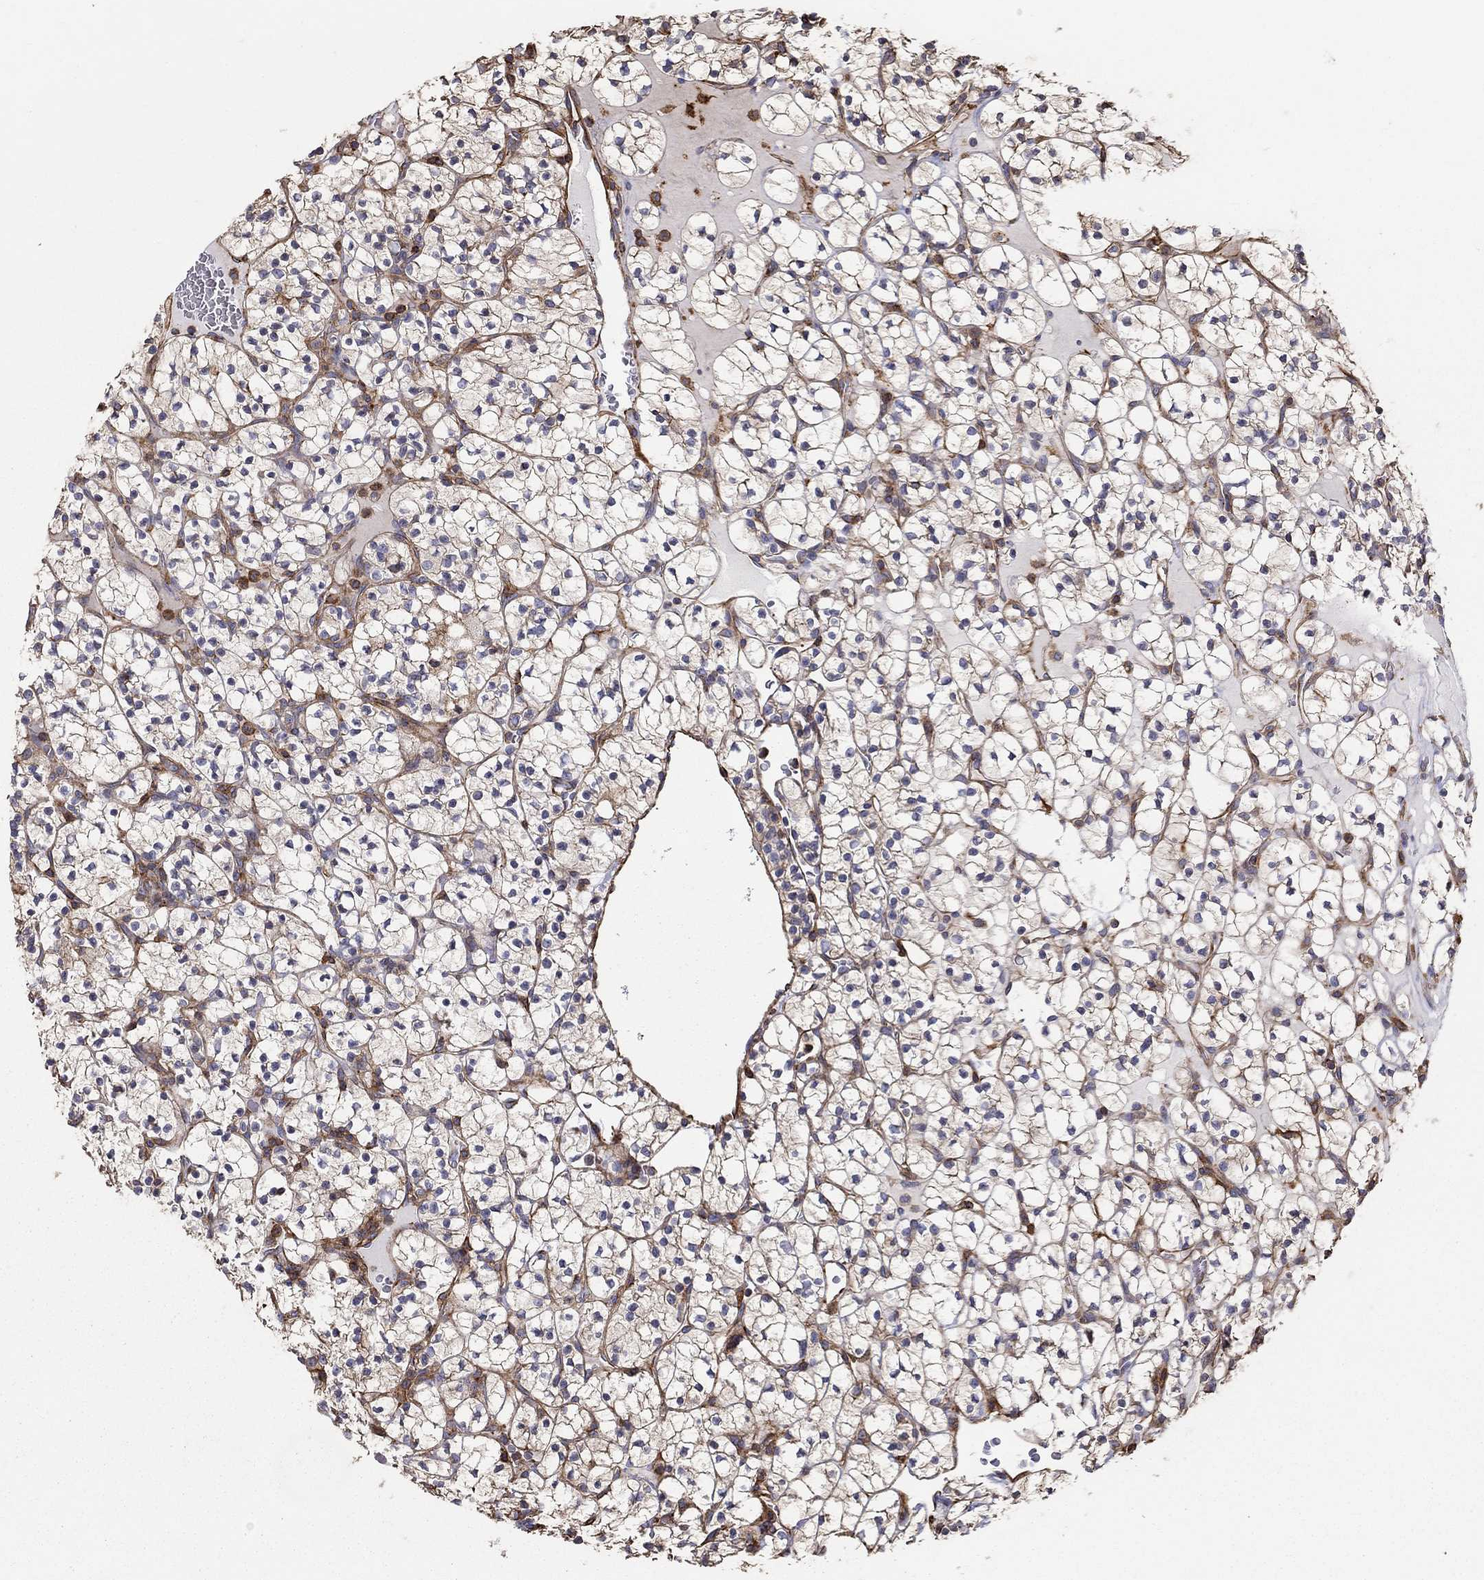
{"staining": {"intensity": "negative", "quantity": "none", "location": "none"}, "tissue": "renal cancer", "cell_type": "Tumor cells", "image_type": "cancer", "snomed": [{"axis": "morphology", "description": "Adenocarcinoma, NOS"}, {"axis": "topography", "description": "Kidney"}], "caption": "A high-resolution image shows IHC staining of renal cancer, which displays no significant expression in tumor cells.", "gene": "NPHP1", "patient": {"sex": "female", "age": 89}}